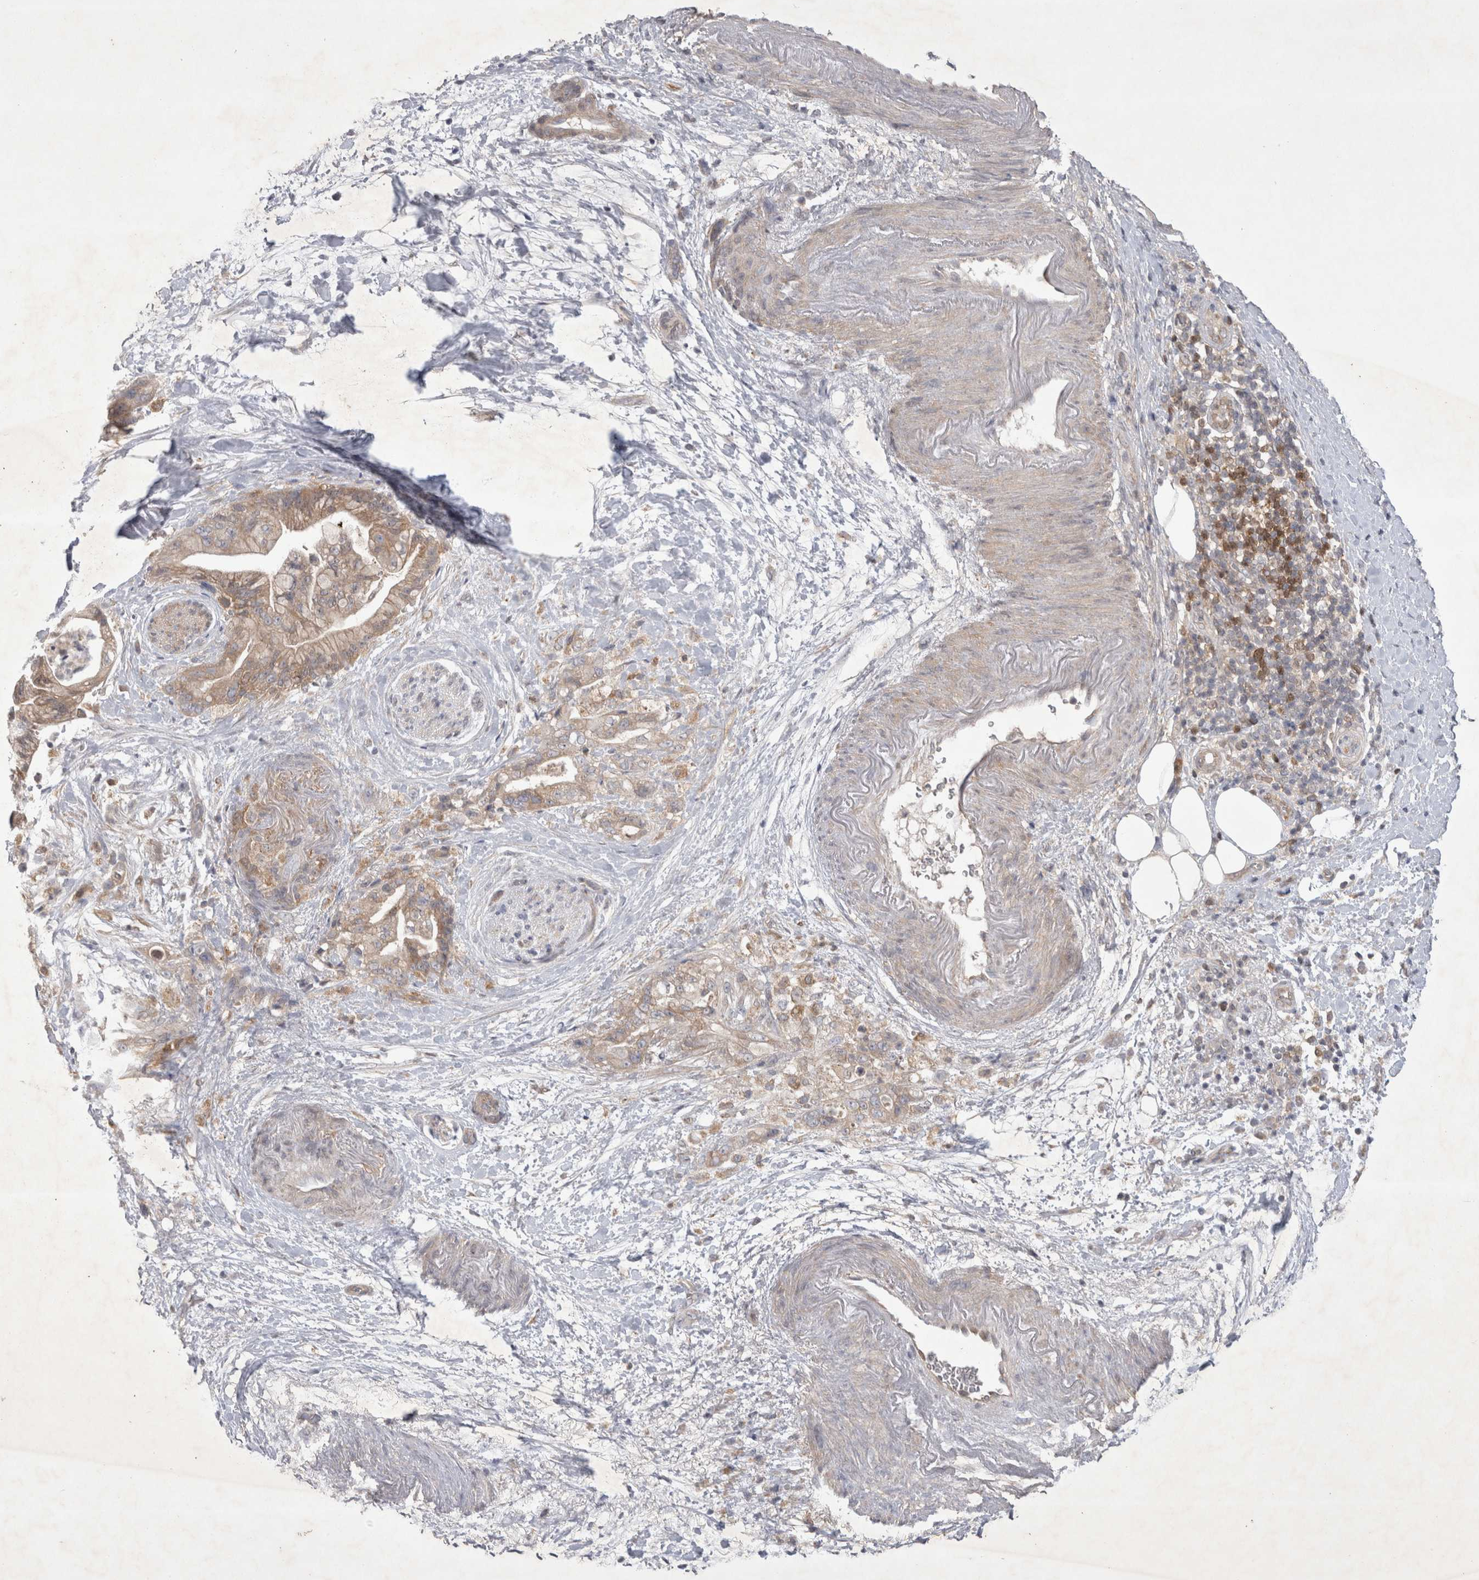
{"staining": {"intensity": "moderate", "quantity": ">75%", "location": "cytoplasmic/membranous"}, "tissue": "pancreatic cancer", "cell_type": "Tumor cells", "image_type": "cancer", "snomed": [{"axis": "morphology", "description": "Adenocarcinoma, NOS"}, {"axis": "topography", "description": "Pancreas"}], "caption": "Human pancreatic cancer (adenocarcinoma) stained for a protein (brown) reveals moderate cytoplasmic/membranous positive staining in about >75% of tumor cells.", "gene": "SRD5A3", "patient": {"sex": "male", "age": 59}}